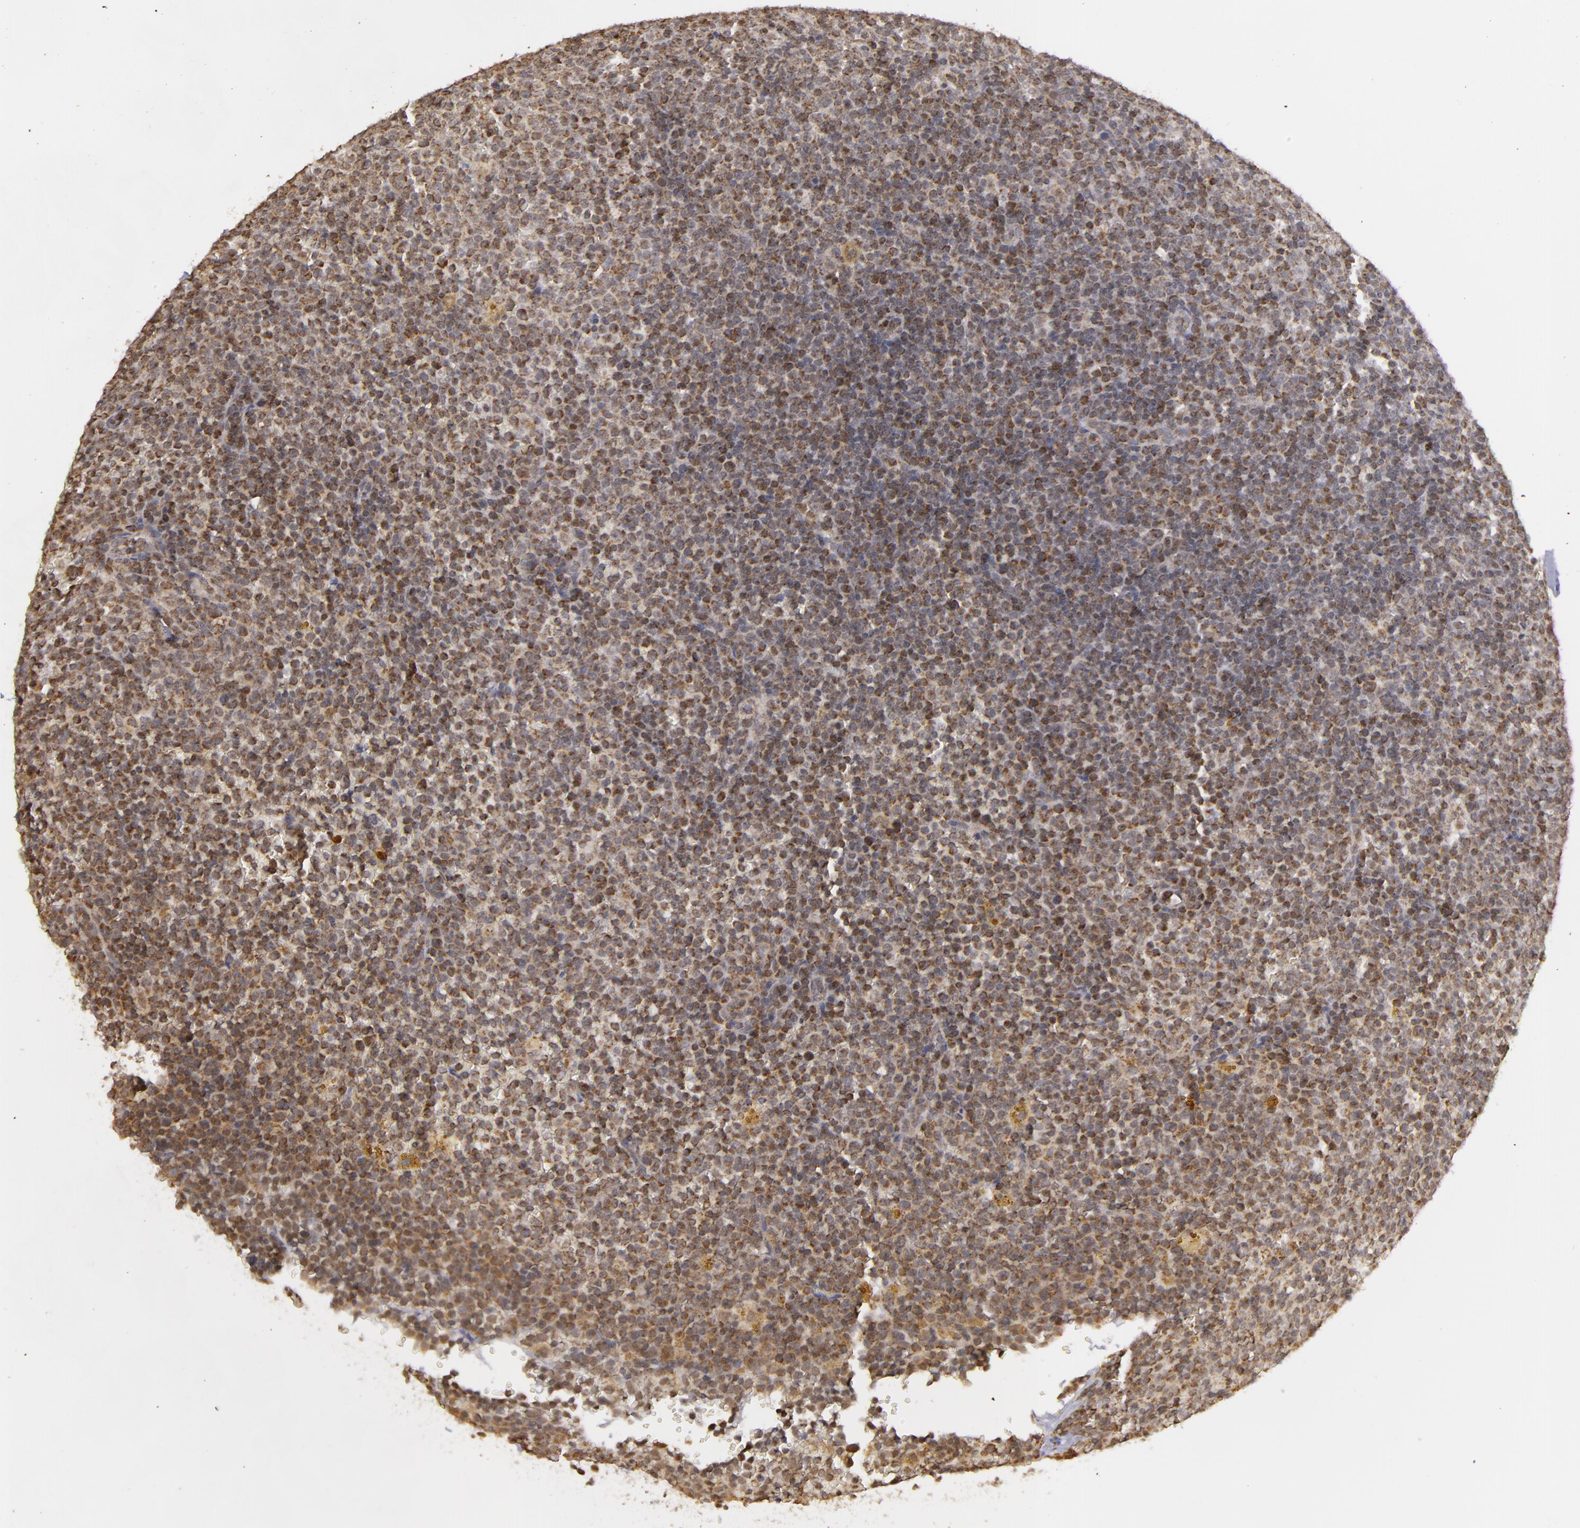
{"staining": {"intensity": "moderate", "quantity": "25%-75%", "location": "cytoplasmic/membranous"}, "tissue": "lymphoma", "cell_type": "Tumor cells", "image_type": "cancer", "snomed": [{"axis": "morphology", "description": "Malignant lymphoma, non-Hodgkin's type, Low grade"}, {"axis": "topography", "description": "Lymph node"}], "caption": "Protein staining of malignant lymphoma, non-Hodgkin's type (low-grade) tissue displays moderate cytoplasmic/membranous positivity in about 25%-75% of tumor cells.", "gene": "MXD1", "patient": {"sex": "male", "age": 50}}